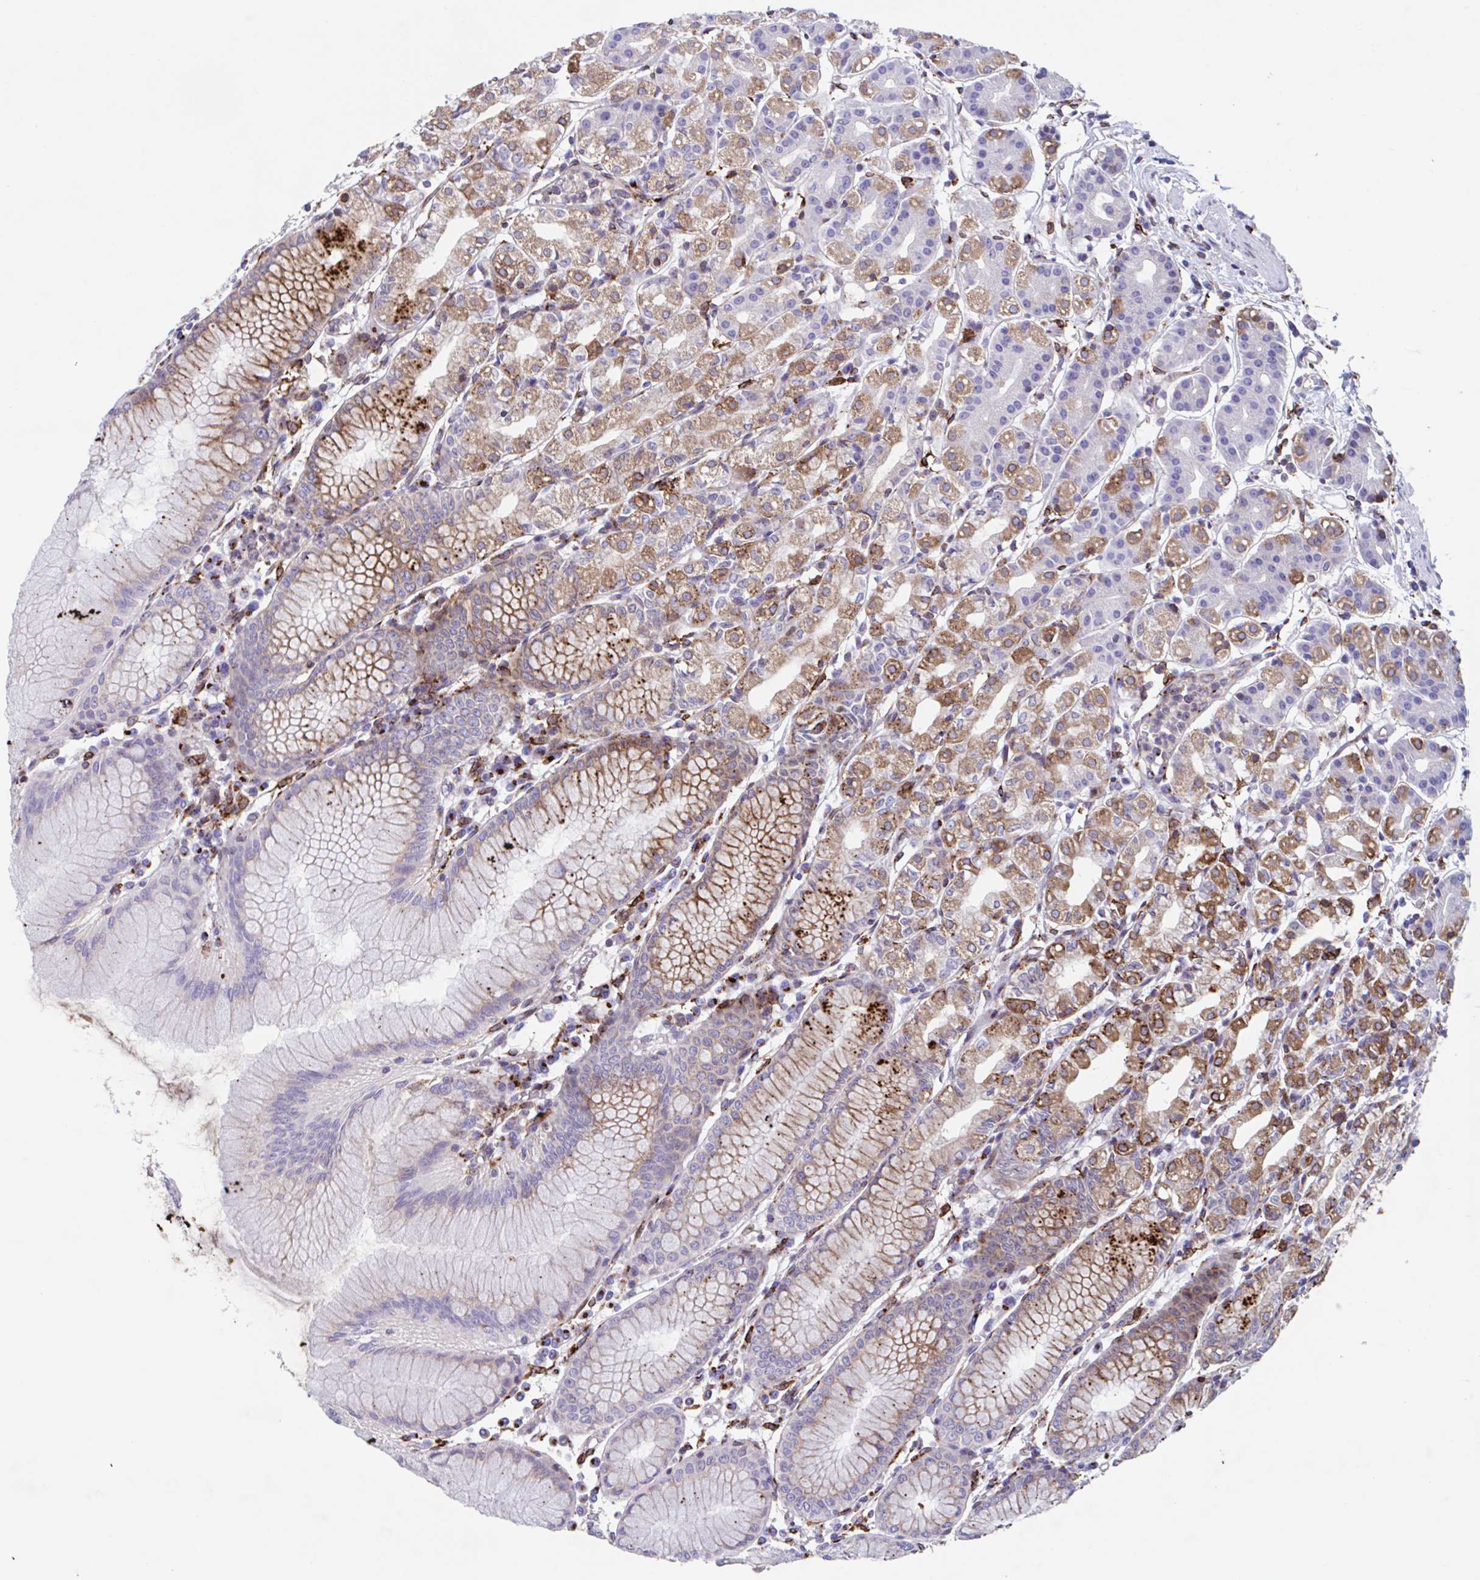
{"staining": {"intensity": "moderate", "quantity": "25%-75%", "location": "cytoplasmic/membranous"}, "tissue": "stomach", "cell_type": "Glandular cells", "image_type": "normal", "snomed": [{"axis": "morphology", "description": "Normal tissue, NOS"}, {"axis": "topography", "description": "Stomach"}], "caption": "Immunohistochemistry (IHC) photomicrograph of benign stomach: stomach stained using immunohistochemistry displays medium levels of moderate protein expression localized specifically in the cytoplasmic/membranous of glandular cells, appearing as a cytoplasmic/membranous brown color.", "gene": "RFK", "patient": {"sex": "female", "age": 57}}